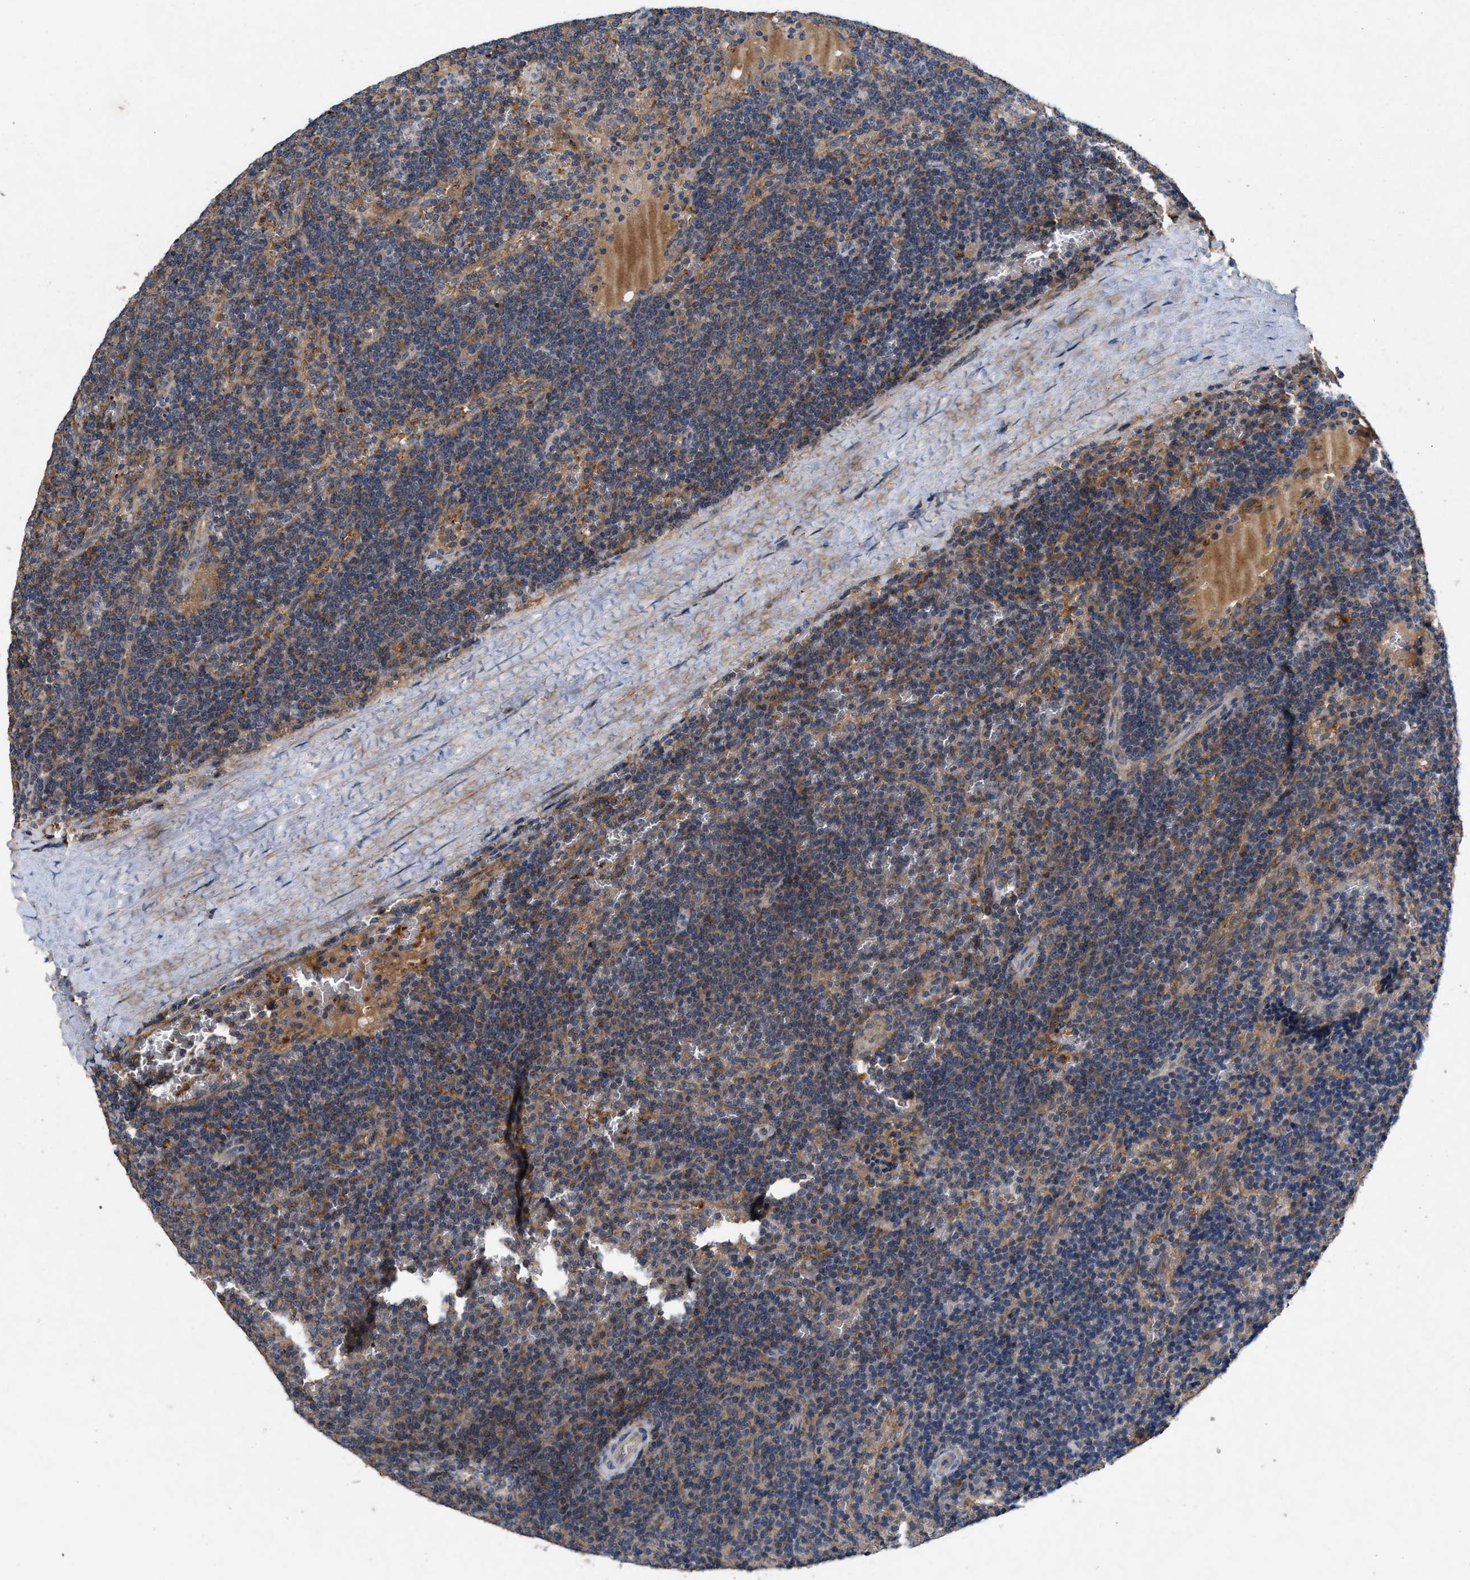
{"staining": {"intensity": "moderate", "quantity": ">75%", "location": "cytoplasmic/membranous"}, "tissue": "lymphoma", "cell_type": "Tumor cells", "image_type": "cancer", "snomed": [{"axis": "morphology", "description": "Malignant lymphoma, non-Hodgkin's type, Low grade"}, {"axis": "topography", "description": "Spleen"}], "caption": "Protein staining by IHC exhibits moderate cytoplasmic/membranous expression in approximately >75% of tumor cells in malignant lymphoma, non-Hodgkin's type (low-grade).", "gene": "LPAR2", "patient": {"sex": "female", "age": 50}}